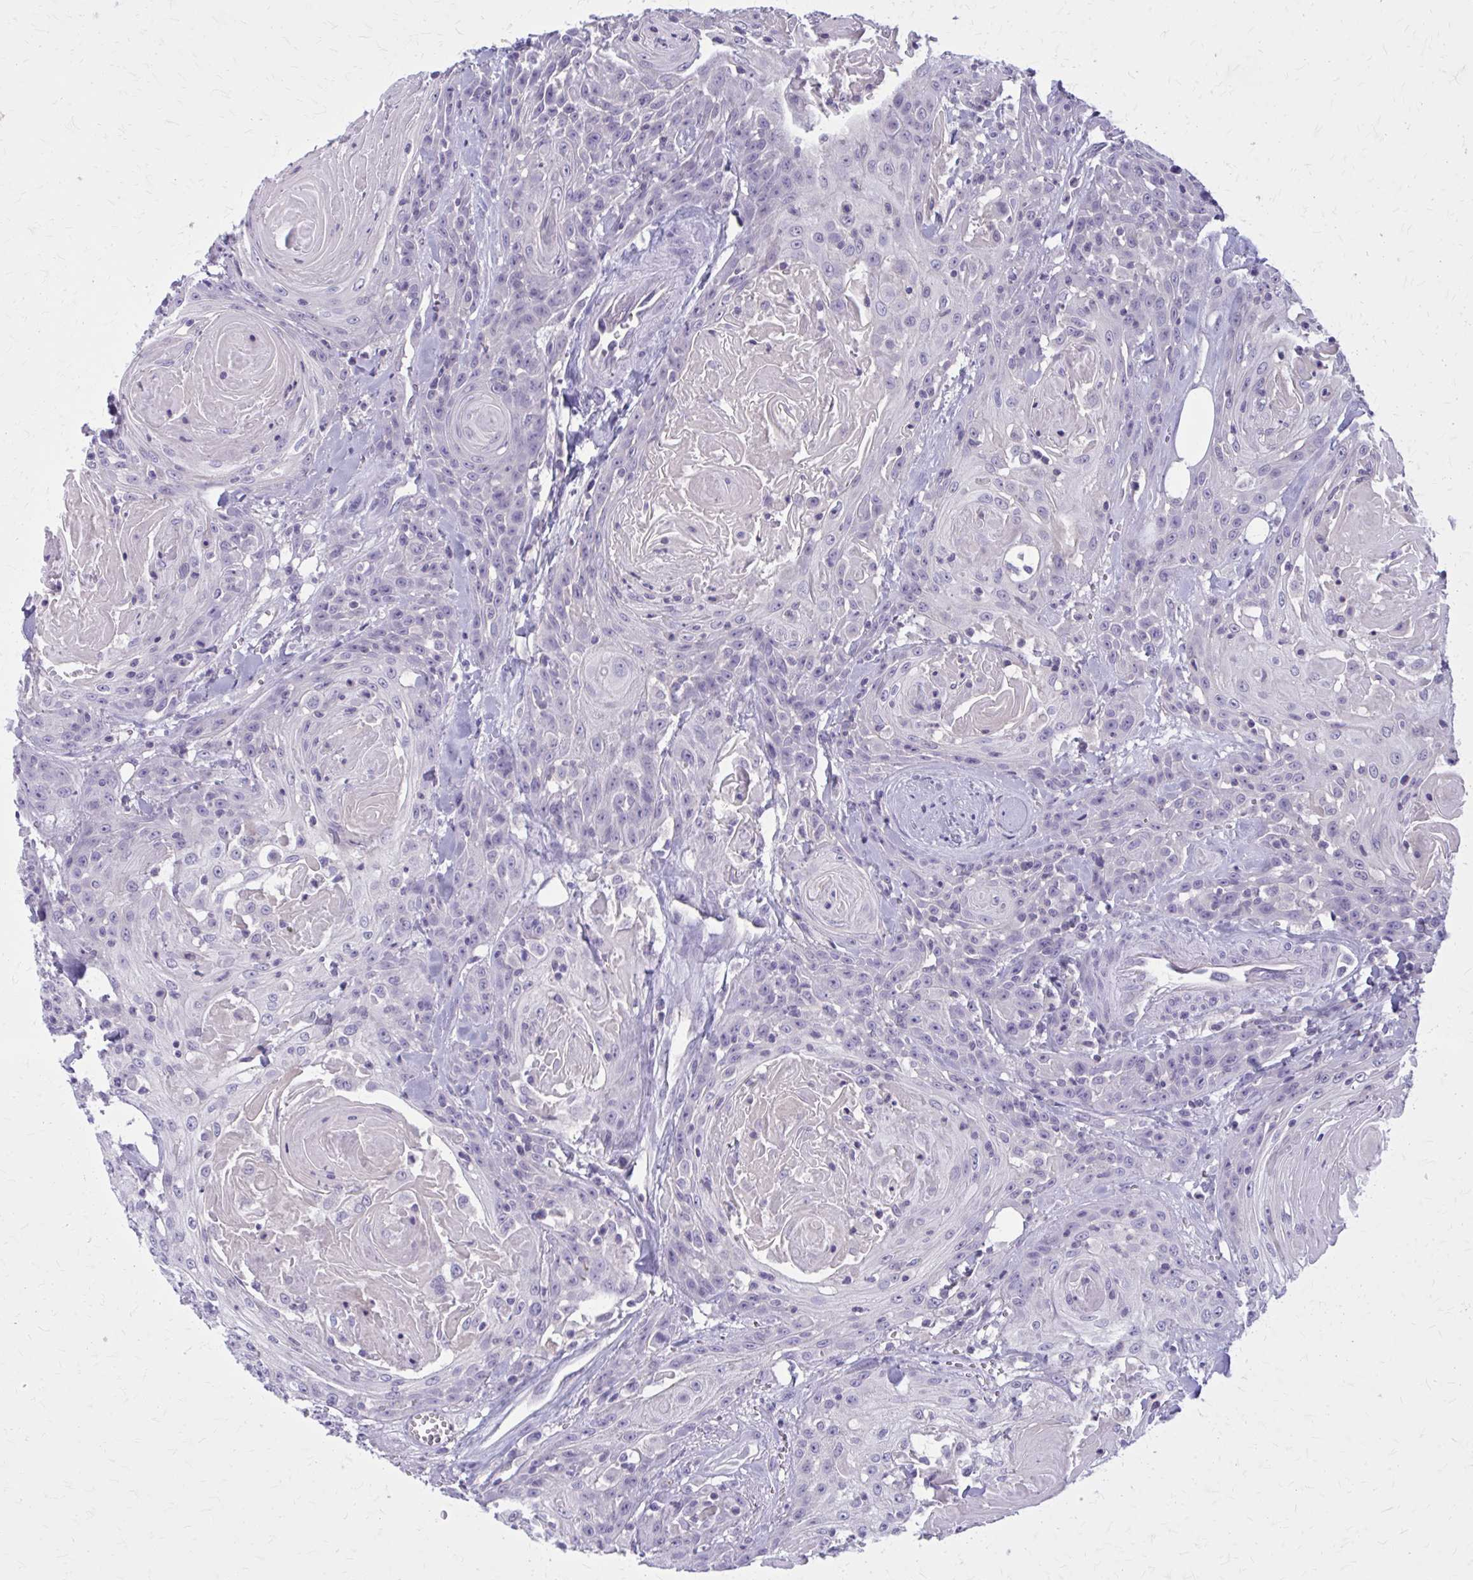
{"staining": {"intensity": "negative", "quantity": "none", "location": "none"}, "tissue": "head and neck cancer", "cell_type": "Tumor cells", "image_type": "cancer", "snomed": [{"axis": "morphology", "description": "Squamous cell carcinoma, NOS"}, {"axis": "topography", "description": "Head-Neck"}], "caption": "This micrograph is of head and neck squamous cell carcinoma stained with immunohistochemistry to label a protein in brown with the nuclei are counter-stained blue. There is no staining in tumor cells.", "gene": "OR4A47", "patient": {"sex": "female", "age": 84}}